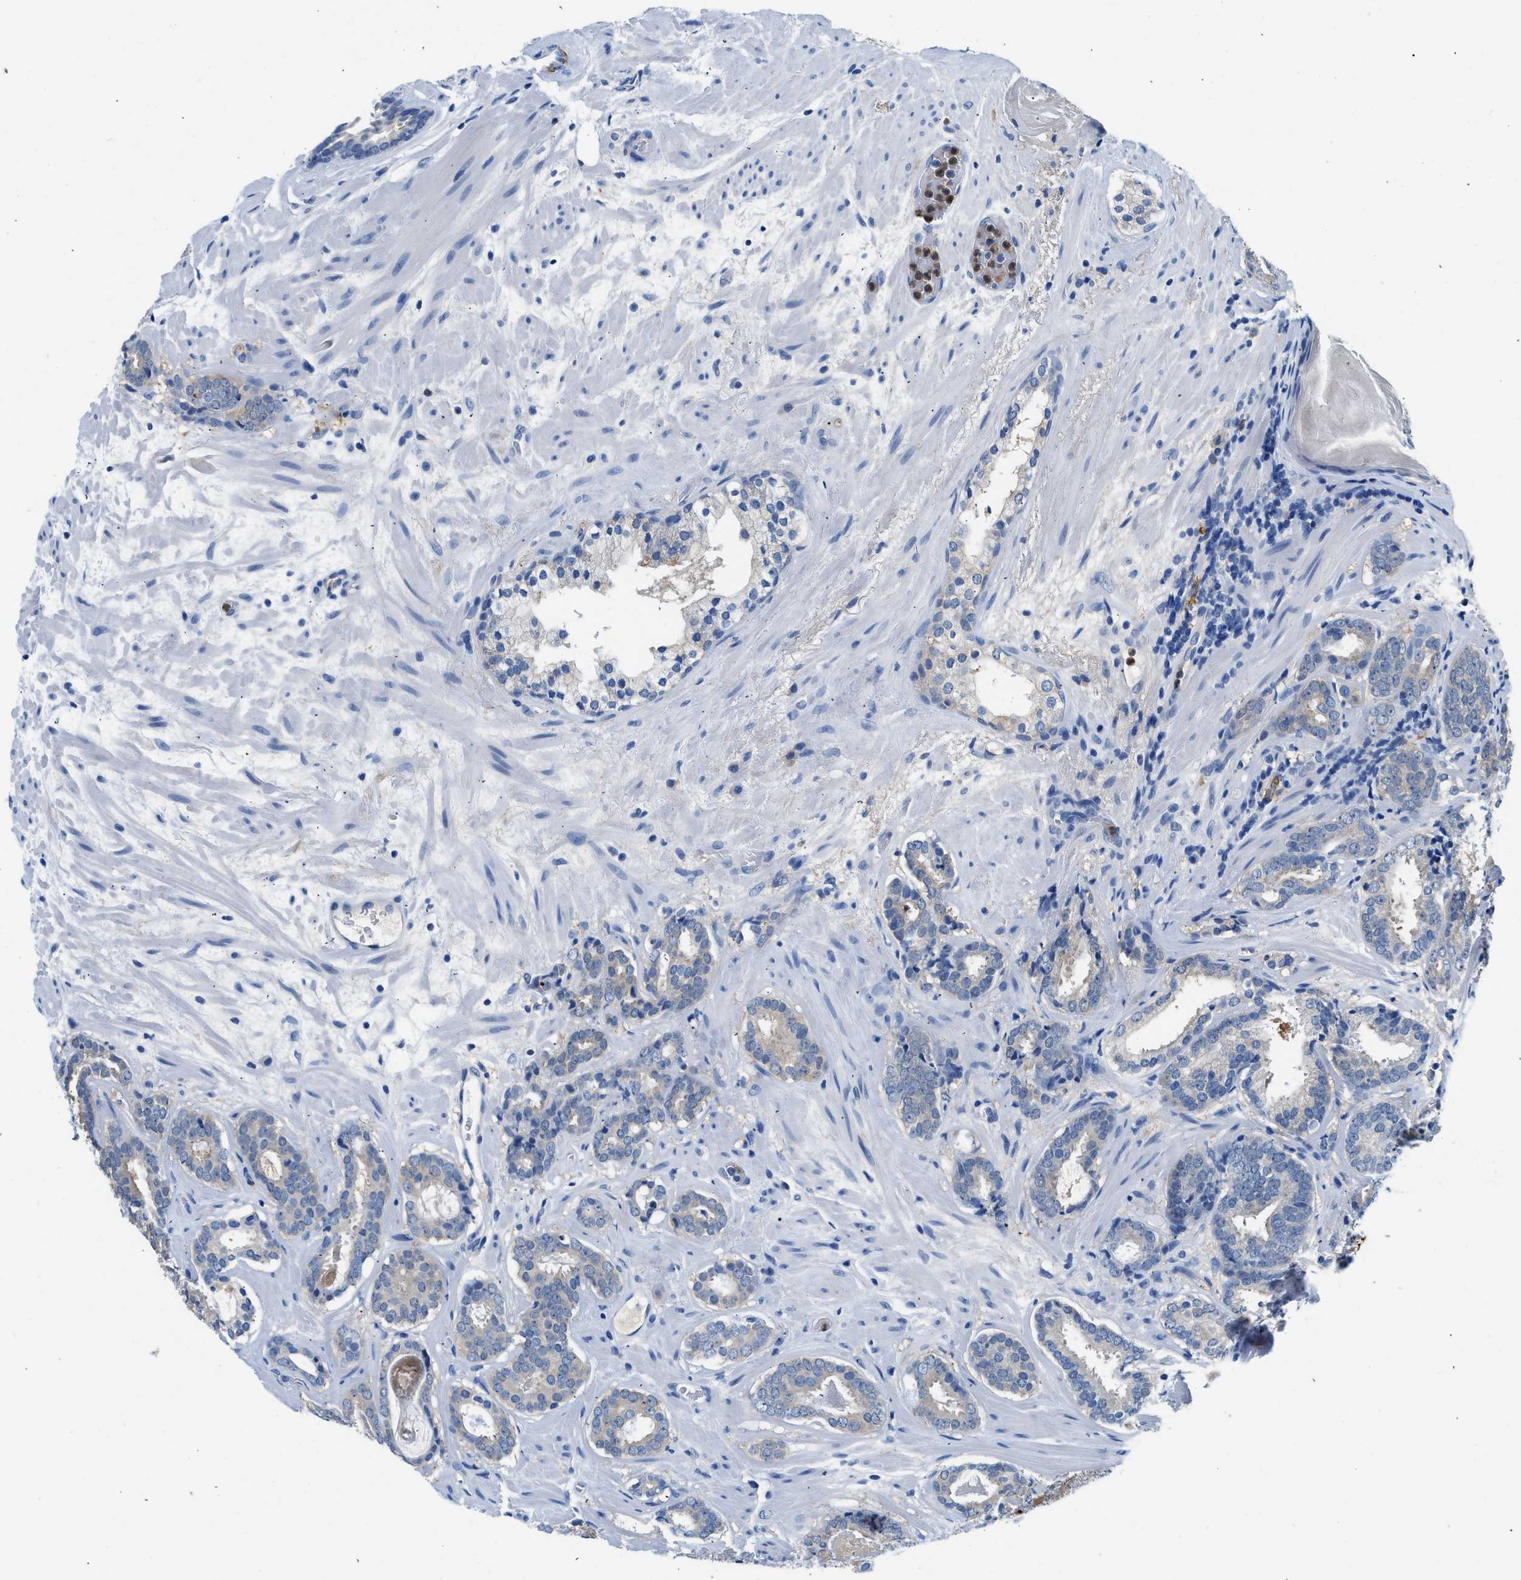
{"staining": {"intensity": "weak", "quantity": "<25%", "location": "cytoplasmic/membranous"}, "tissue": "prostate cancer", "cell_type": "Tumor cells", "image_type": "cancer", "snomed": [{"axis": "morphology", "description": "Adenocarcinoma, Low grade"}, {"axis": "topography", "description": "Prostate"}], "caption": "This is an immunohistochemistry micrograph of human low-grade adenocarcinoma (prostate). There is no expression in tumor cells.", "gene": "FADS6", "patient": {"sex": "male", "age": 69}}